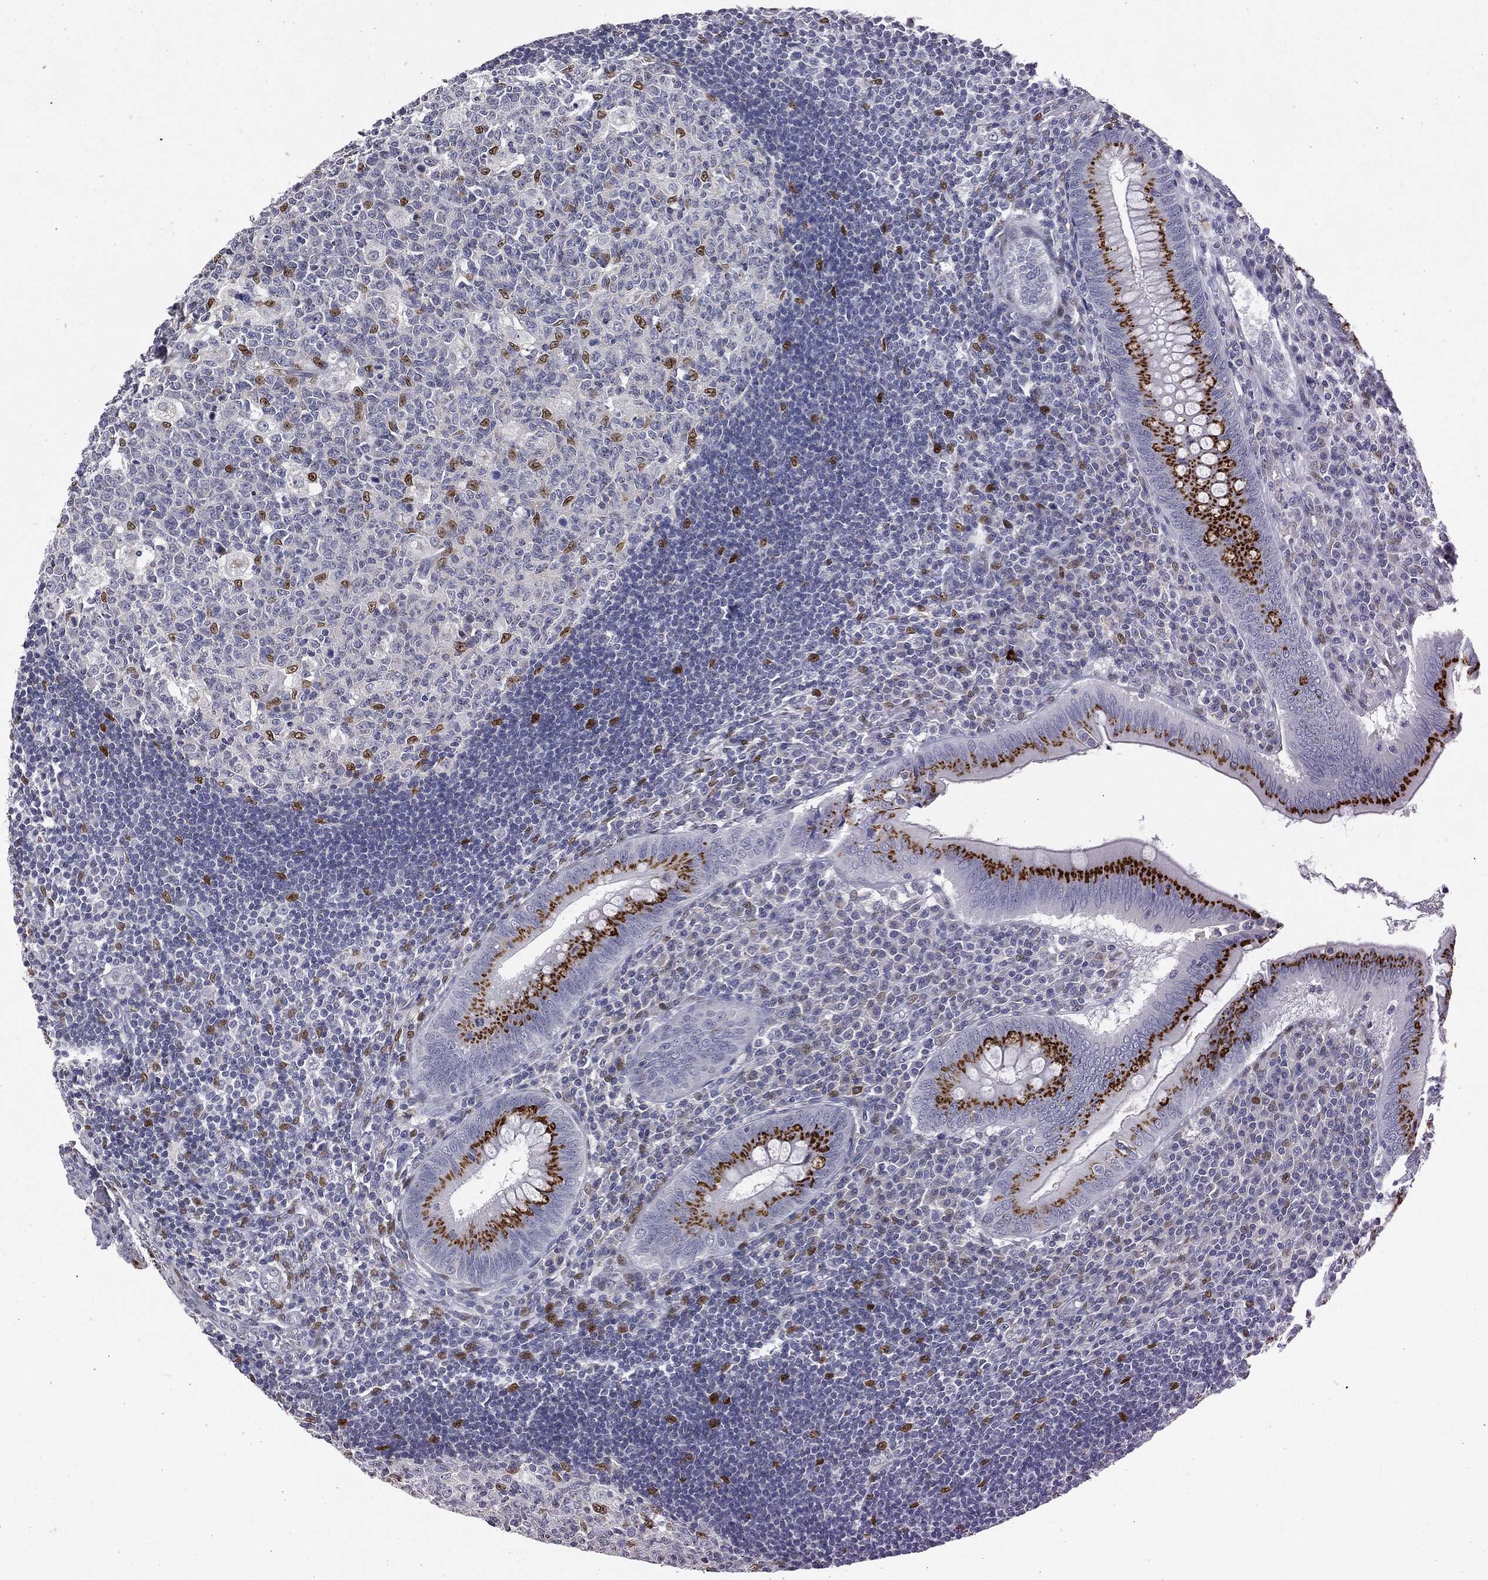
{"staining": {"intensity": "strong", "quantity": ">75%", "location": "cytoplasmic/membranous"}, "tissue": "appendix", "cell_type": "Glandular cells", "image_type": "normal", "snomed": [{"axis": "morphology", "description": "Normal tissue, NOS"}, {"axis": "morphology", "description": "Inflammation, NOS"}, {"axis": "topography", "description": "Appendix"}], "caption": "Protein staining displays strong cytoplasmic/membranous positivity in about >75% of glandular cells in benign appendix.", "gene": "CASD1", "patient": {"sex": "male", "age": 16}}